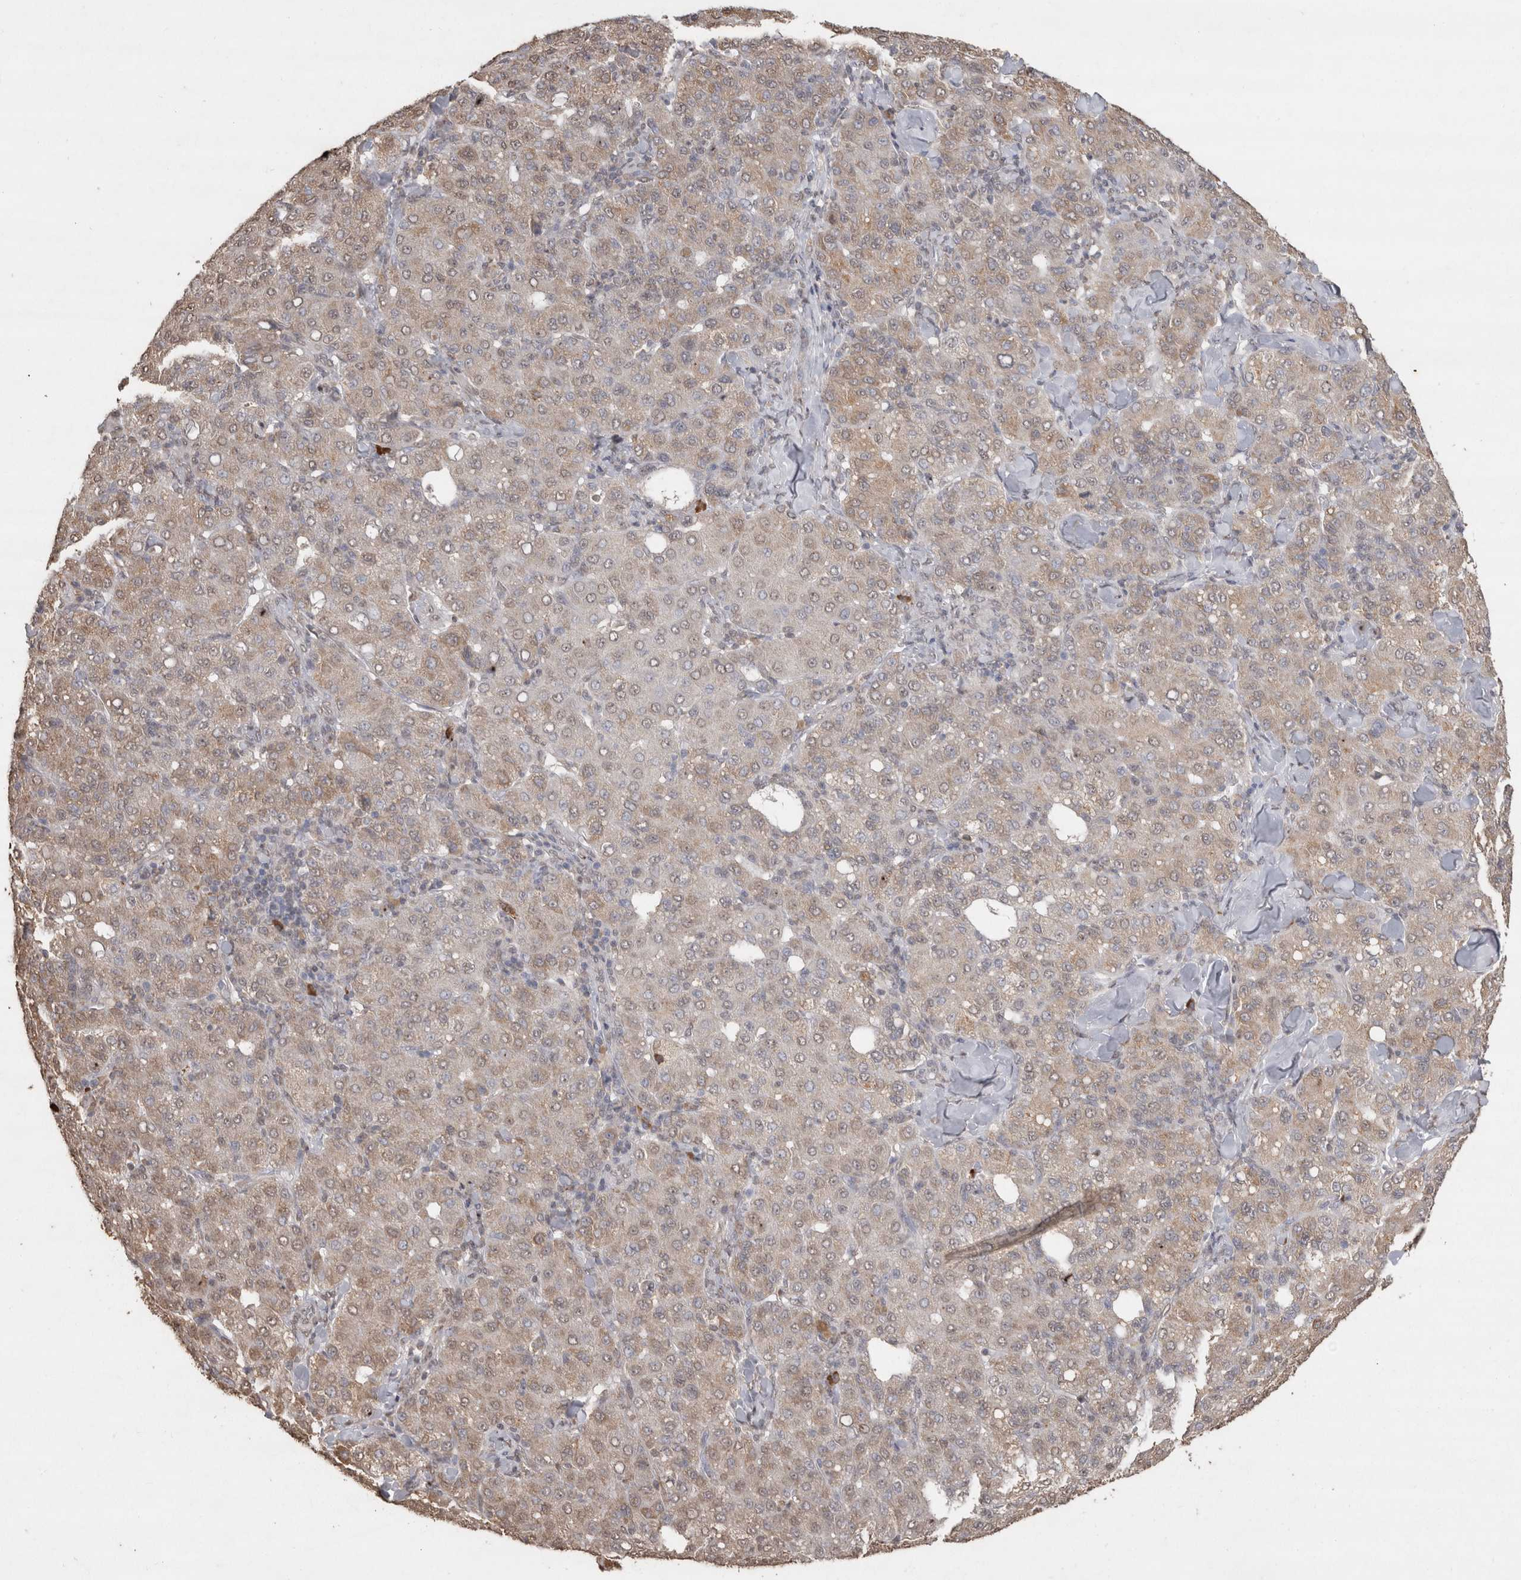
{"staining": {"intensity": "weak", "quantity": ">75%", "location": "cytoplasmic/membranous,nuclear"}, "tissue": "liver cancer", "cell_type": "Tumor cells", "image_type": "cancer", "snomed": [{"axis": "morphology", "description": "Carcinoma, Hepatocellular, NOS"}, {"axis": "topography", "description": "Liver"}], "caption": "Hepatocellular carcinoma (liver) tissue demonstrates weak cytoplasmic/membranous and nuclear expression in approximately >75% of tumor cells, visualized by immunohistochemistry.", "gene": "CRELD2", "patient": {"sex": "male", "age": 65}}